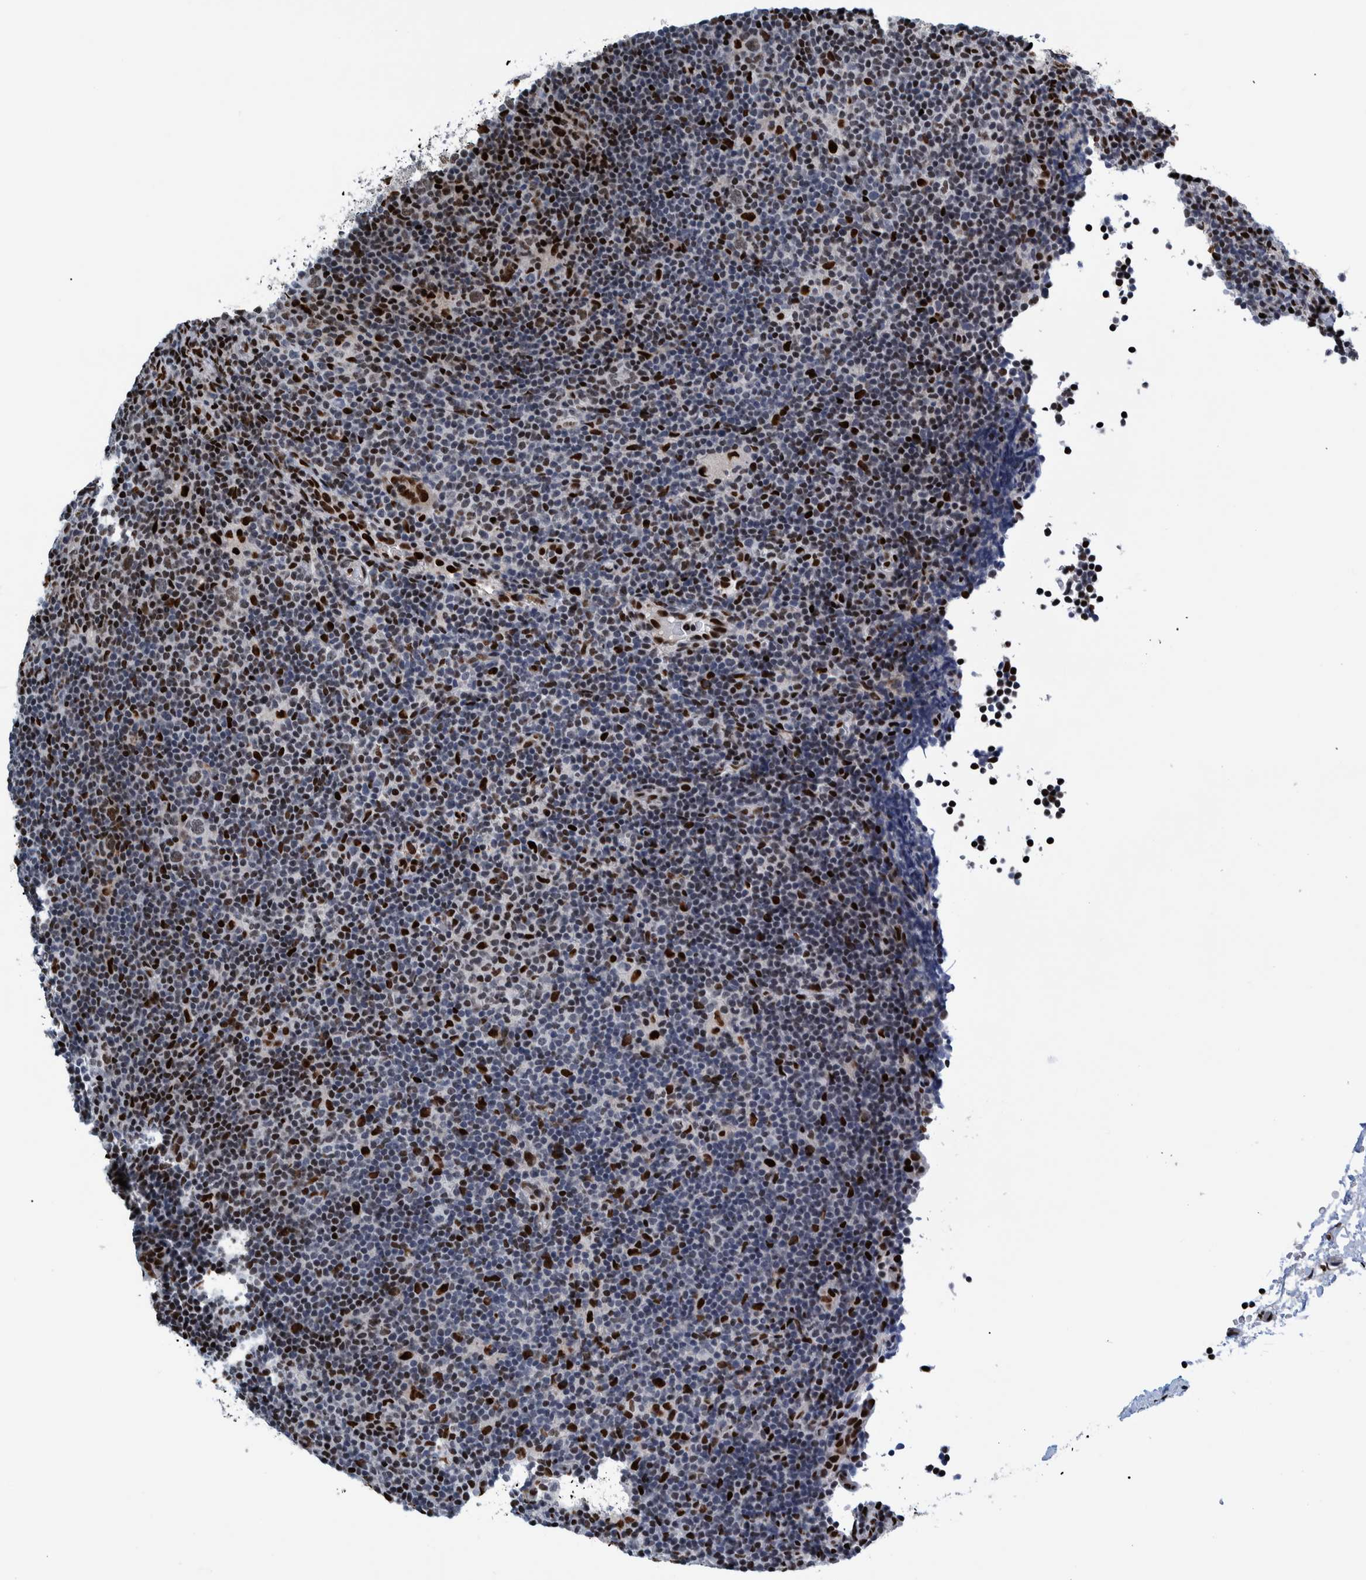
{"staining": {"intensity": "moderate", "quantity": "25%-75%", "location": "nuclear"}, "tissue": "lymphoma", "cell_type": "Tumor cells", "image_type": "cancer", "snomed": [{"axis": "morphology", "description": "Hodgkin's disease, NOS"}, {"axis": "topography", "description": "Lymph node"}], "caption": "A high-resolution histopathology image shows immunohistochemistry (IHC) staining of Hodgkin's disease, which shows moderate nuclear staining in approximately 25%-75% of tumor cells.", "gene": "HEATR9", "patient": {"sex": "female", "age": 57}}